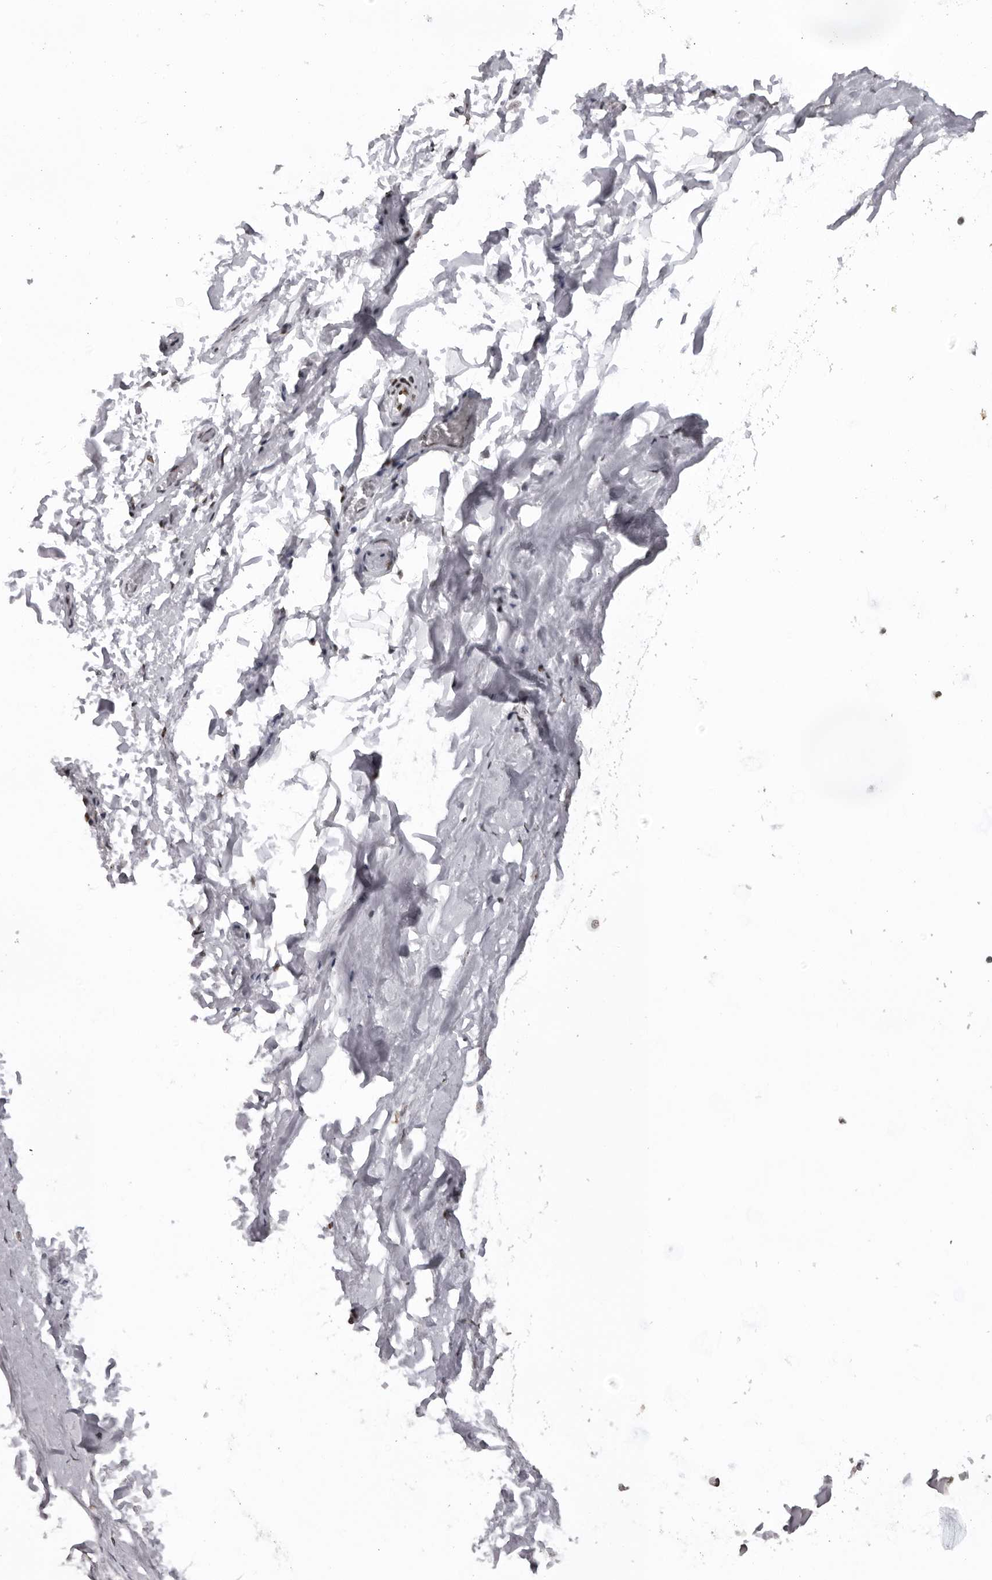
{"staining": {"intensity": "moderate", "quantity": ">75%", "location": "nuclear"}, "tissue": "adipose tissue", "cell_type": "Adipocytes", "image_type": "normal", "snomed": [{"axis": "morphology", "description": "Normal tissue, NOS"}, {"axis": "topography", "description": "Cartilage tissue"}, {"axis": "topography", "description": "Lung"}], "caption": "IHC of unremarkable adipose tissue displays medium levels of moderate nuclear staining in approximately >75% of adipocytes.", "gene": "DHX9", "patient": {"sex": "female", "age": 77}}